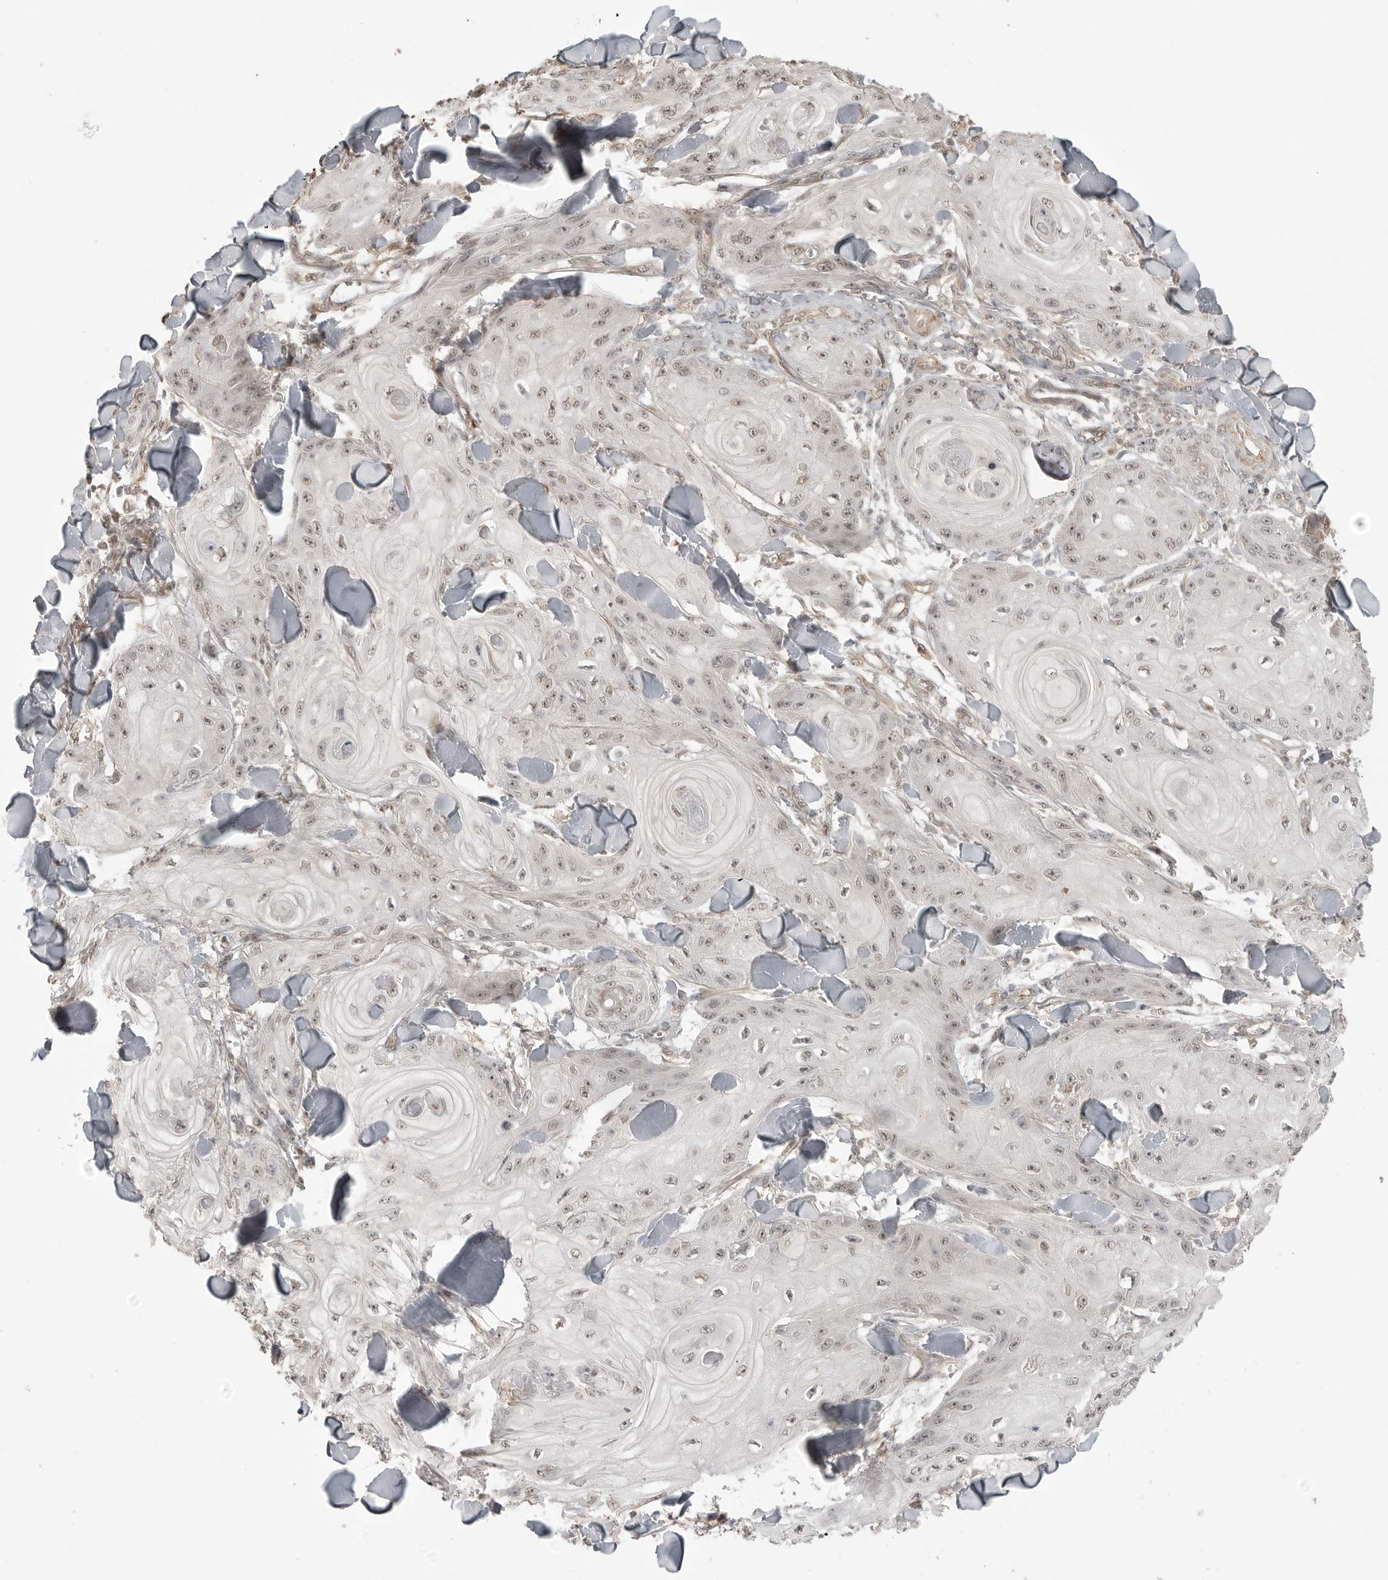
{"staining": {"intensity": "weak", "quantity": "25%-75%", "location": "nuclear"}, "tissue": "skin cancer", "cell_type": "Tumor cells", "image_type": "cancer", "snomed": [{"axis": "morphology", "description": "Squamous cell carcinoma, NOS"}, {"axis": "topography", "description": "Skin"}], "caption": "Protein staining exhibits weak nuclear positivity in about 25%-75% of tumor cells in squamous cell carcinoma (skin).", "gene": "SMG8", "patient": {"sex": "male", "age": 74}}